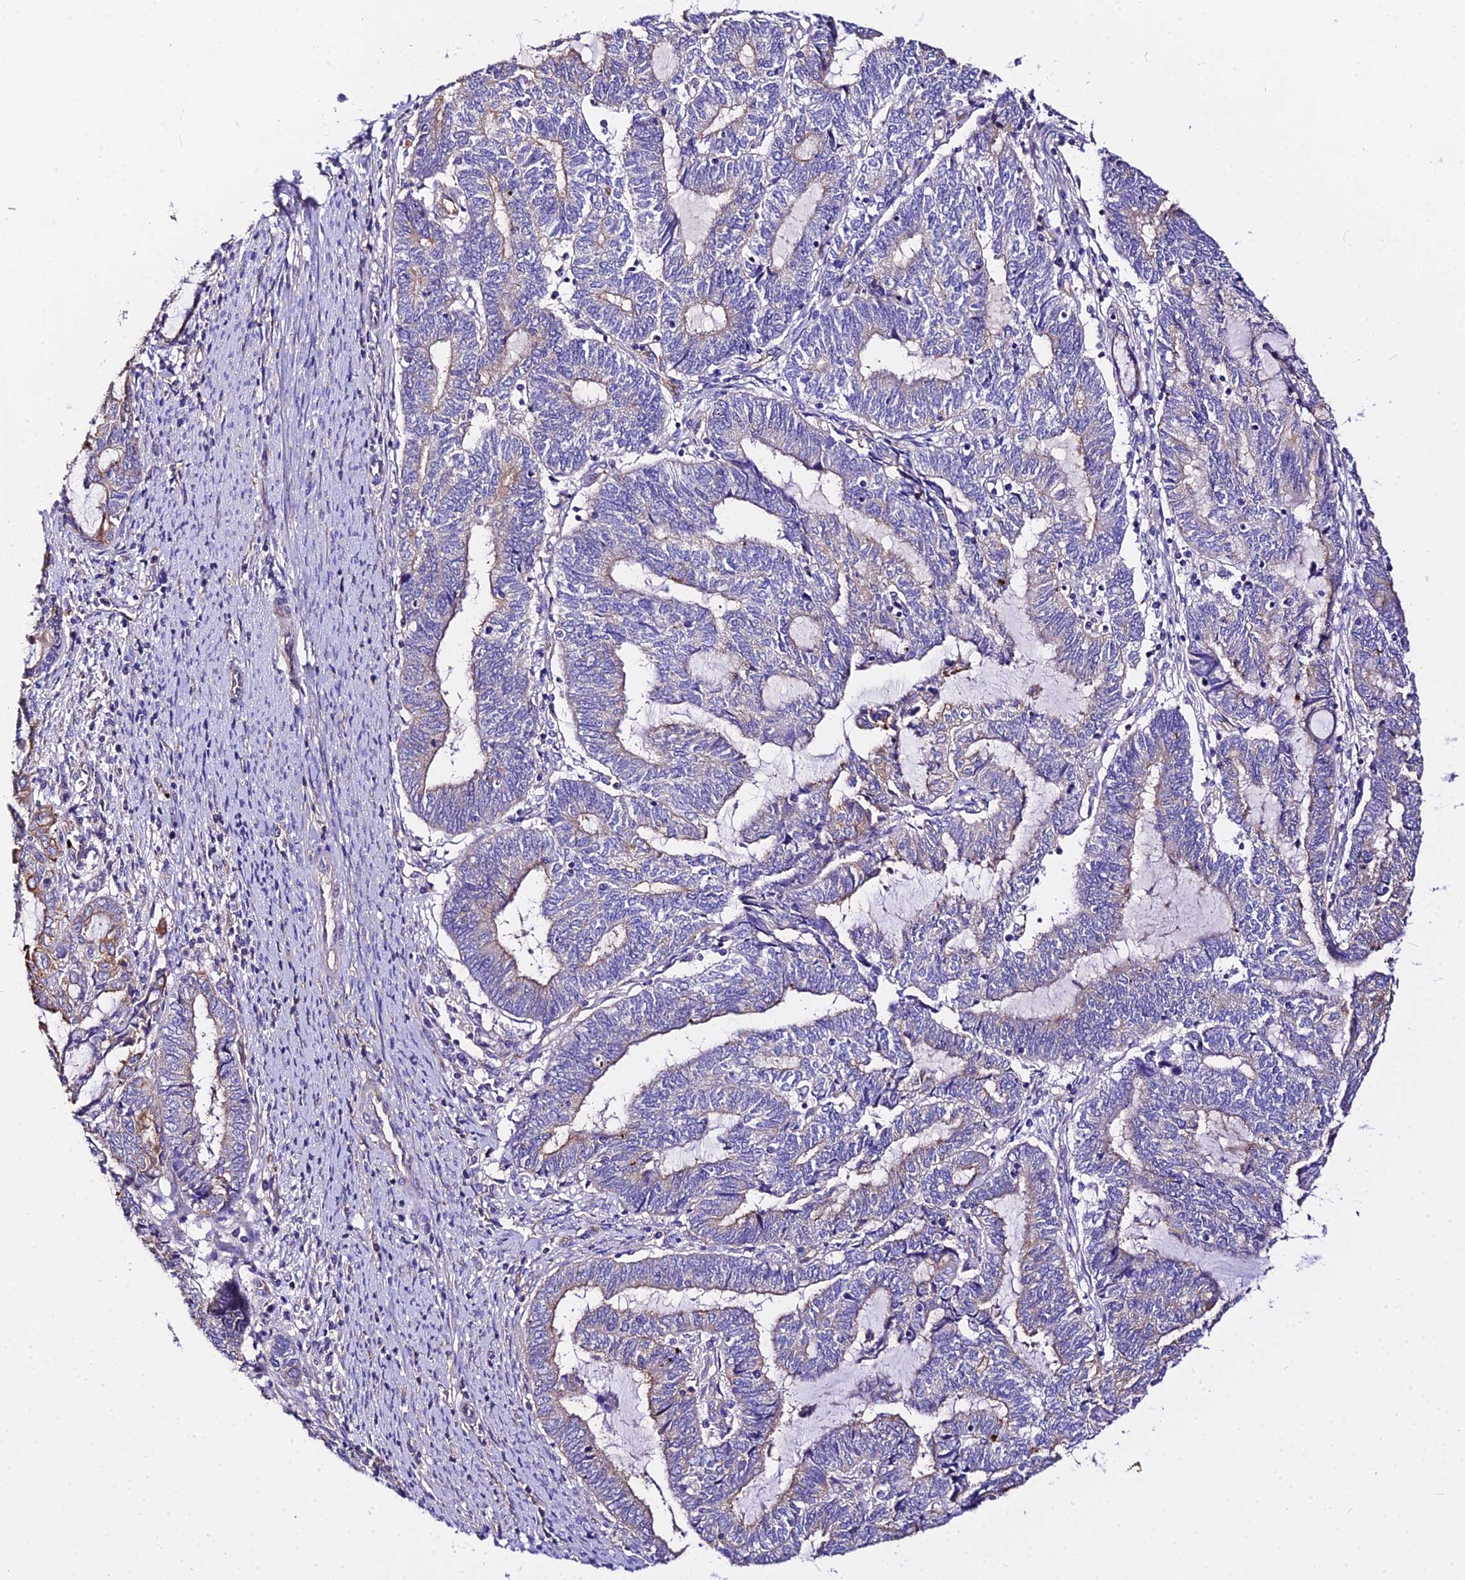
{"staining": {"intensity": "moderate", "quantity": "<25%", "location": "cytoplasmic/membranous"}, "tissue": "endometrial cancer", "cell_type": "Tumor cells", "image_type": "cancer", "snomed": [{"axis": "morphology", "description": "Adenocarcinoma, NOS"}, {"axis": "topography", "description": "Uterus"}, {"axis": "topography", "description": "Endometrium"}], "caption": "The photomicrograph demonstrates staining of endometrial cancer, revealing moderate cytoplasmic/membranous protein positivity (brown color) within tumor cells. (DAB IHC with brightfield microscopy, high magnification).", "gene": "DAW1", "patient": {"sex": "female", "age": 70}}